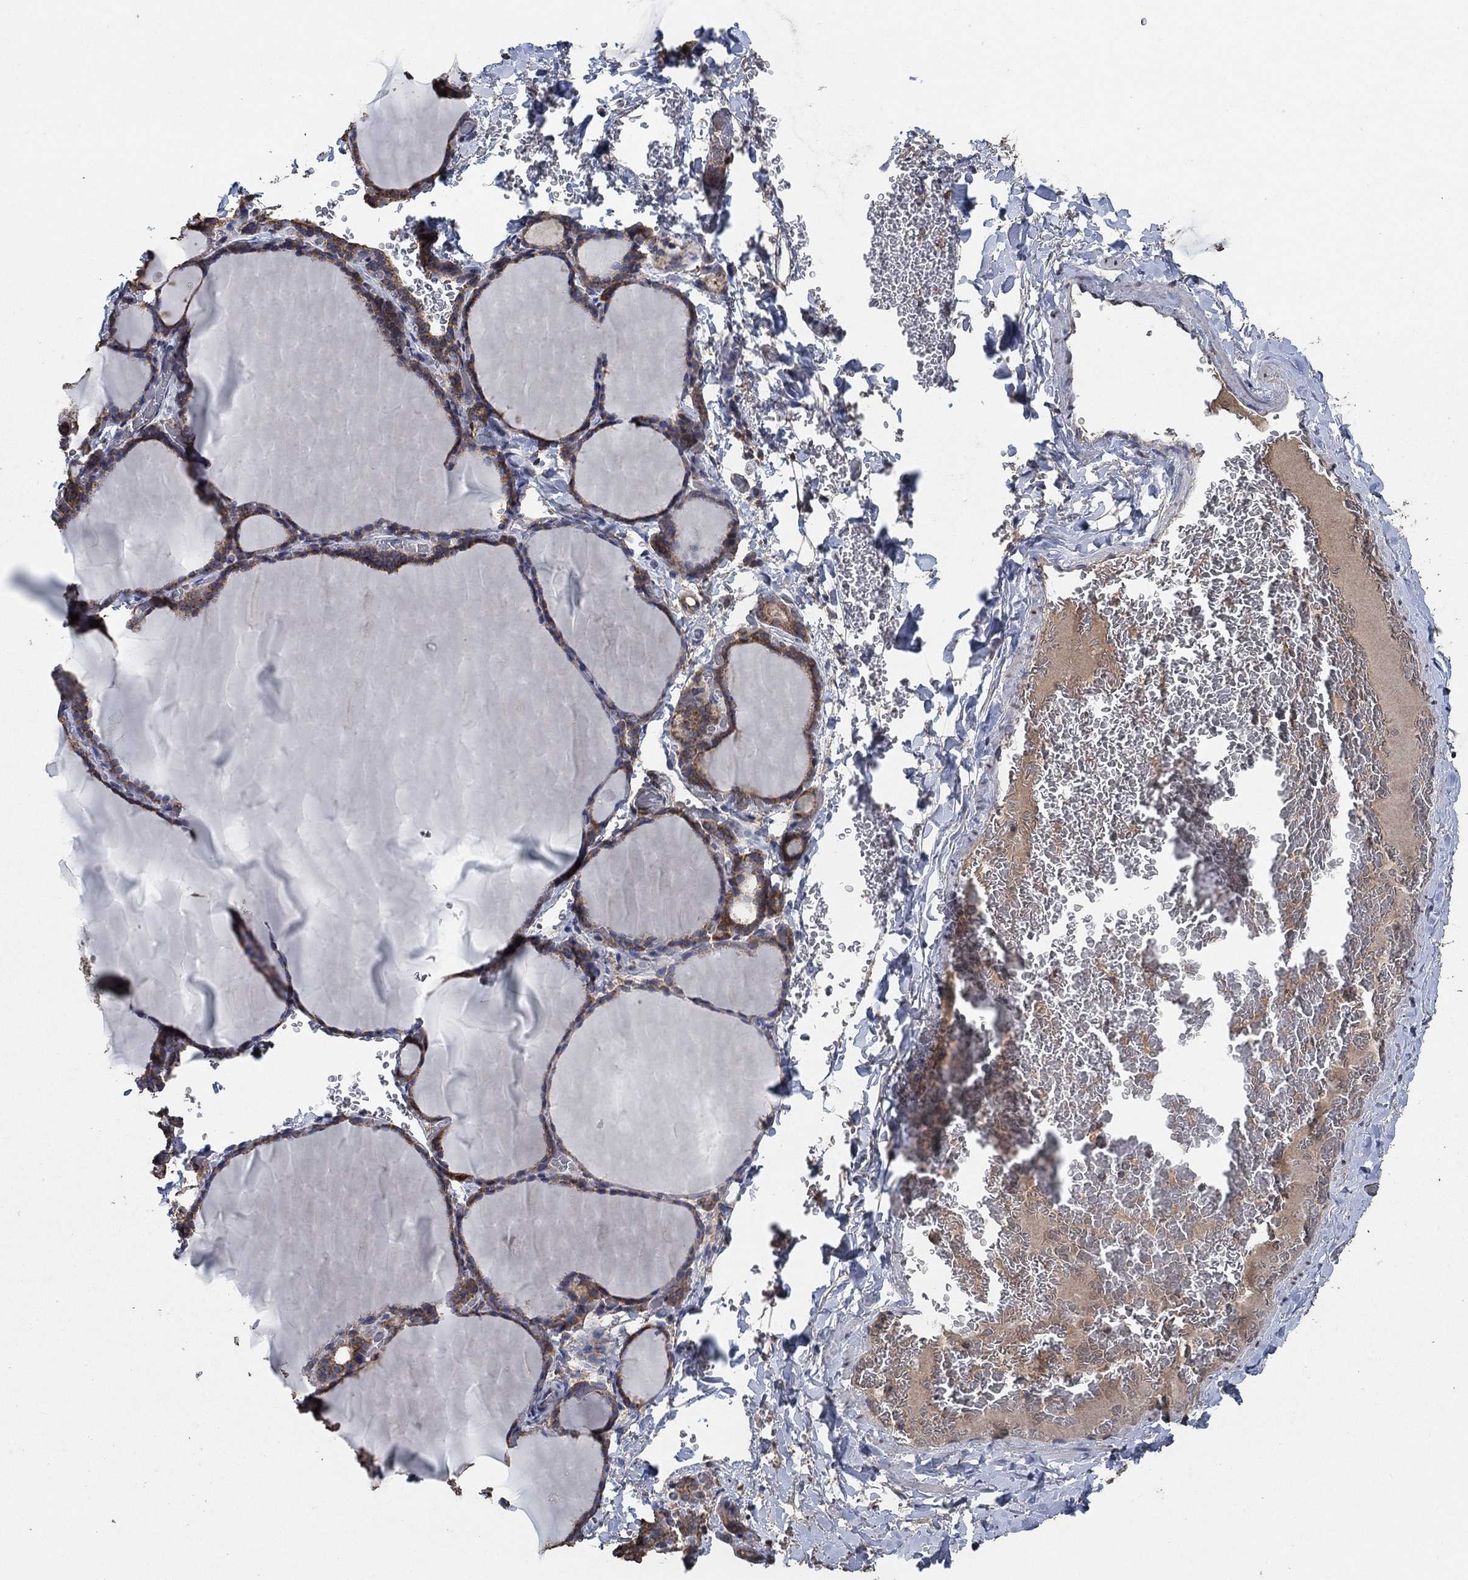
{"staining": {"intensity": "moderate", "quantity": ">75%", "location": "cytoplasmic/membranous"}, "tissue": "thyroid gland", "cell_type": "Glandular cells", "image_type": "normal", "snomed": [{"axis": "morphology", "description": "Normal tissue, NOS"}, {"axis": "morphology", "description": "Hyperplasia, NOS"}, {"axis": "topography", "description": "Thyroid gland"}], "caption": "A medium amount of moderate cytoplasmic/membranous staining is seen in approximately >75% of glandular cells in benign thyroid gland.", "gene": "MRPS24", "patient": {"sex": "female", "age": 27}}